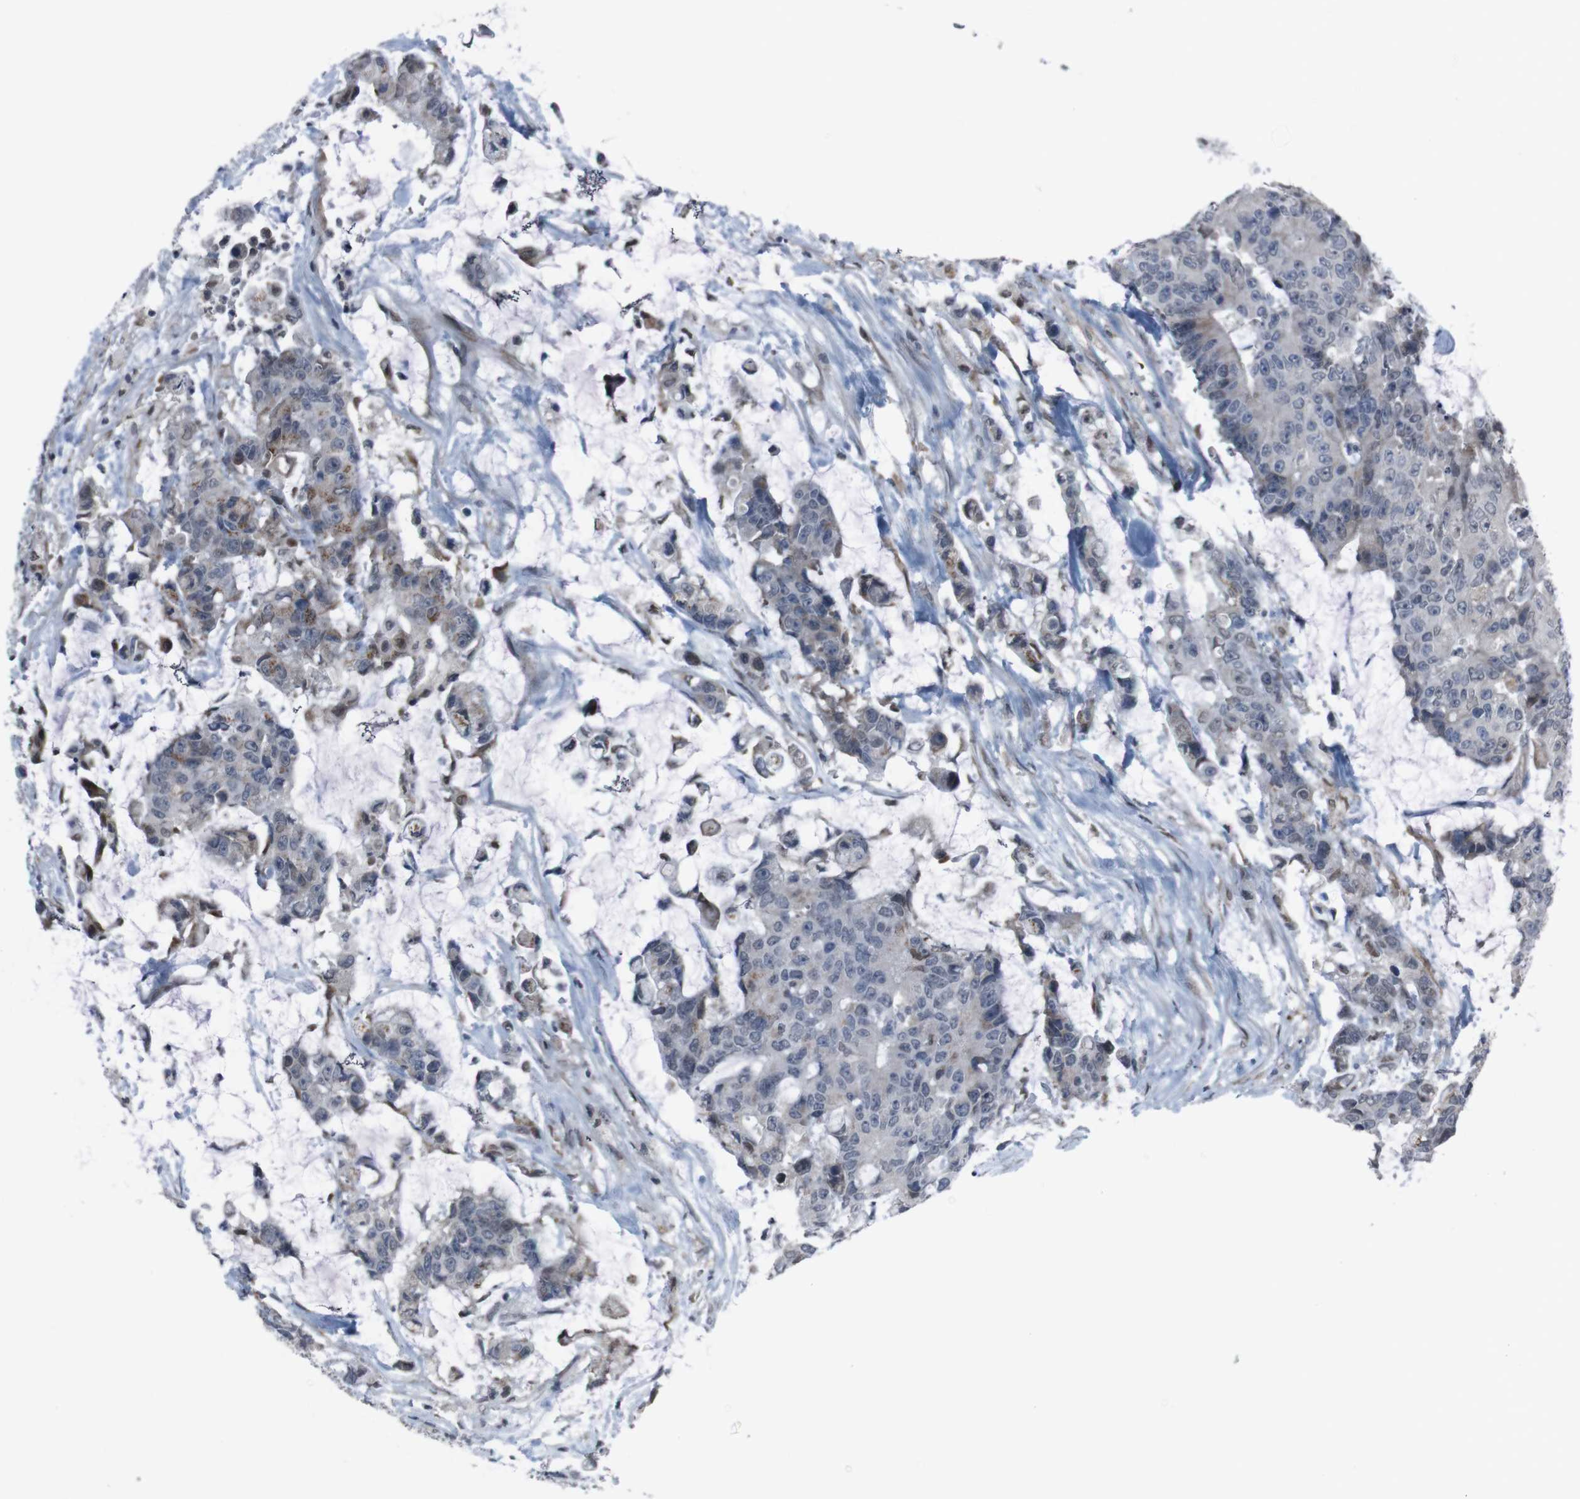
{"staining": {"intensity": "moderate", "quantity": "<25%", "location": "cytoplasmic/membranous,nuclear"}, "tissue": "colorectal cancer", "cell_type": "Tumor cells", "image_type": "cancer", "snomed": [{"axis": "morphology", "description": "Adenocarcinoma, NOS"}, {"axis": "topography", "description": "Colon"}], "caption": "This is an image of immunohistochemistry staining of colorectal cancer (adenocarcinoma), which shows moderate staining in the cytoplasmic/membranous and nuclear of tumor cells.", "gene": "SS18L1", "patient": {"sex": "female", "age": 86}}